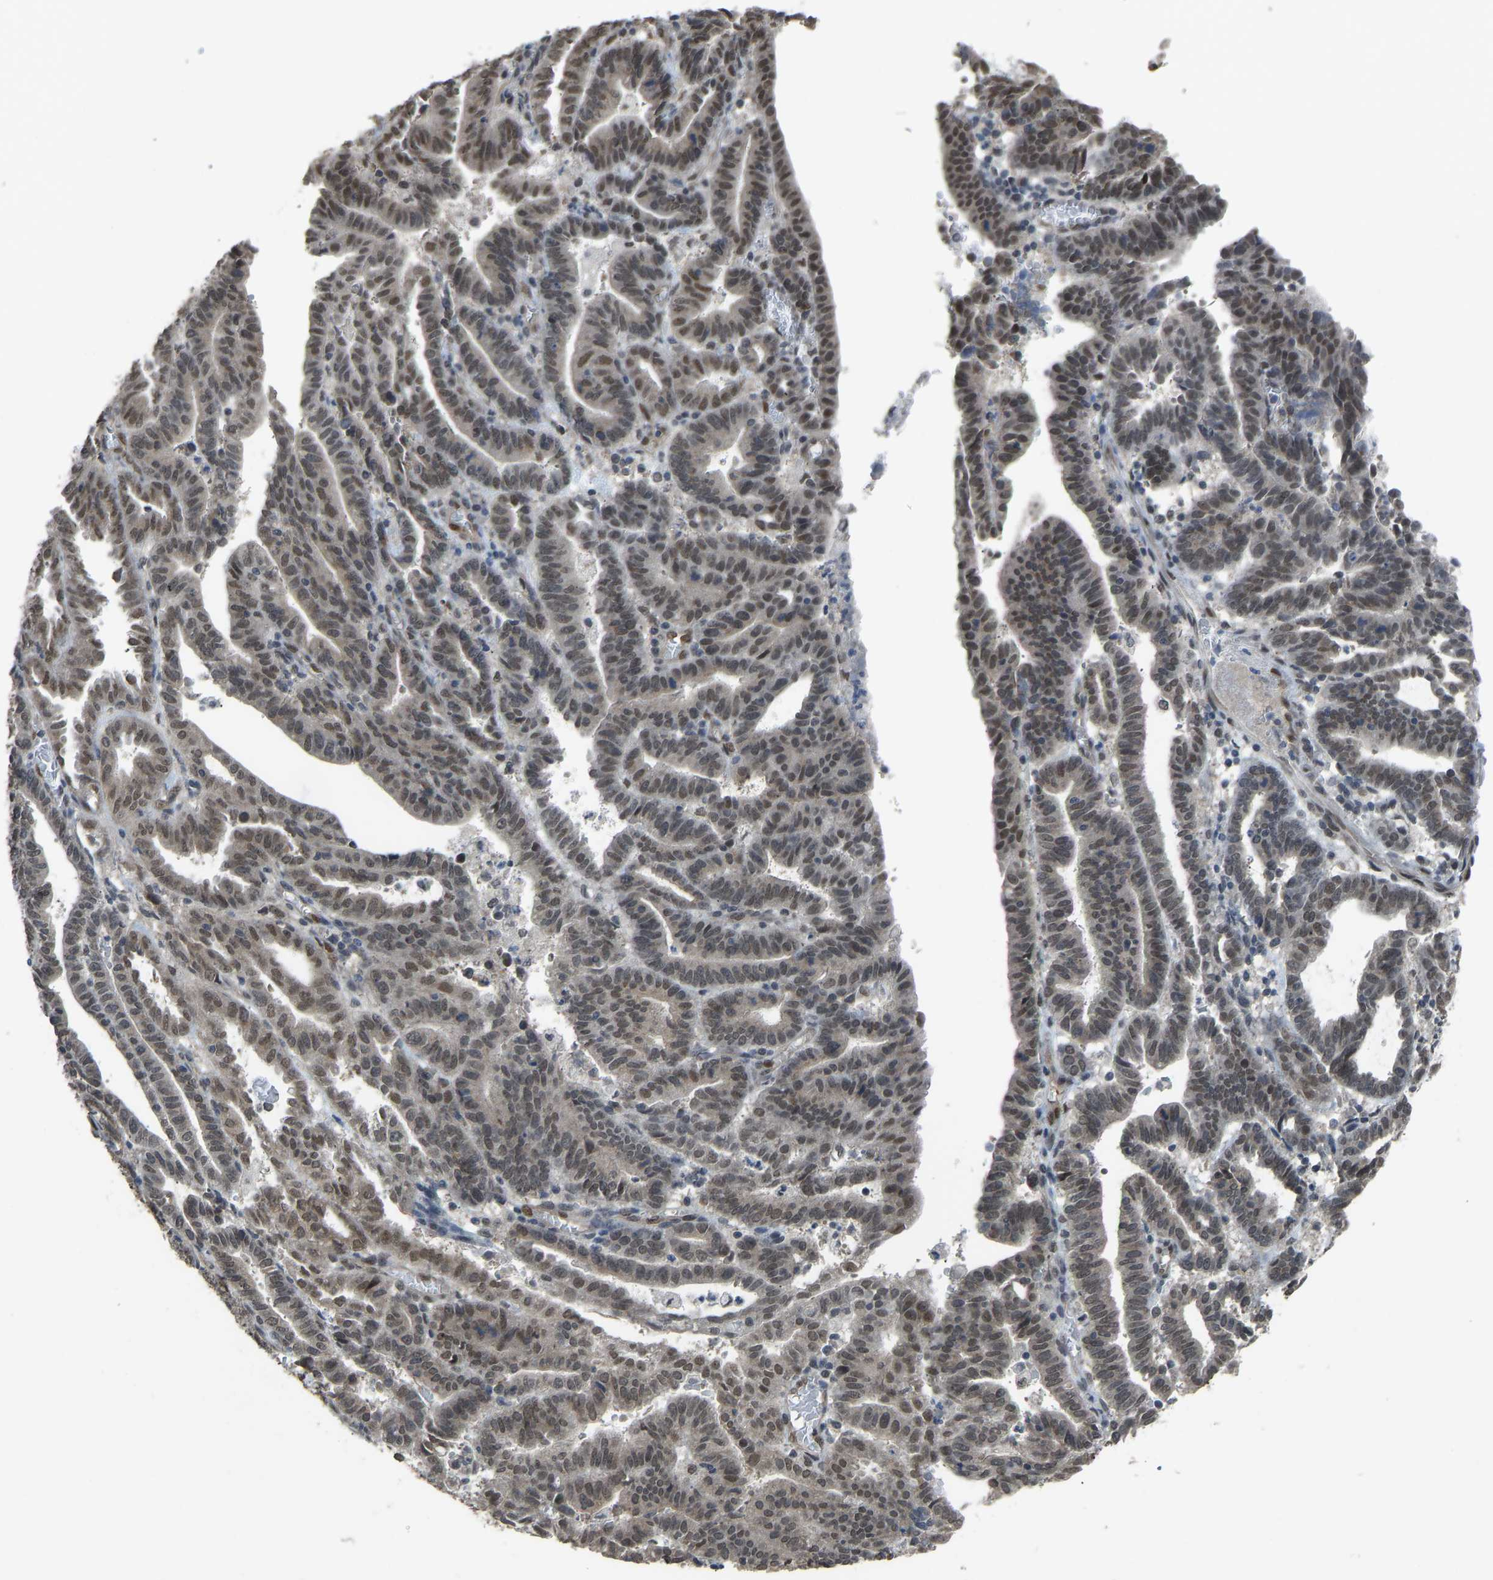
{"staining": {"intensity": "weak", "quantity": "25%-75%", "location": "nuclear"}, "tissue": "endometrial cancer", "cell_type": "Tumor cells", "image_type": "cancer", "snomed": [{"axis": "morphology", "description": "Adenocarcinoma, NOS"}, {"axis": "topography", "description": "Uterus"}], "caption": "DAB (3,3'-diaminobenzidine) immunohistochemical staining of human adenocarcinoma (endometrial) displays weak nuclear protein staining in approximately 25%-75% of tumor cells.", "gene": "KPNA6", "patient": {"sex": "female", "age": 83}}